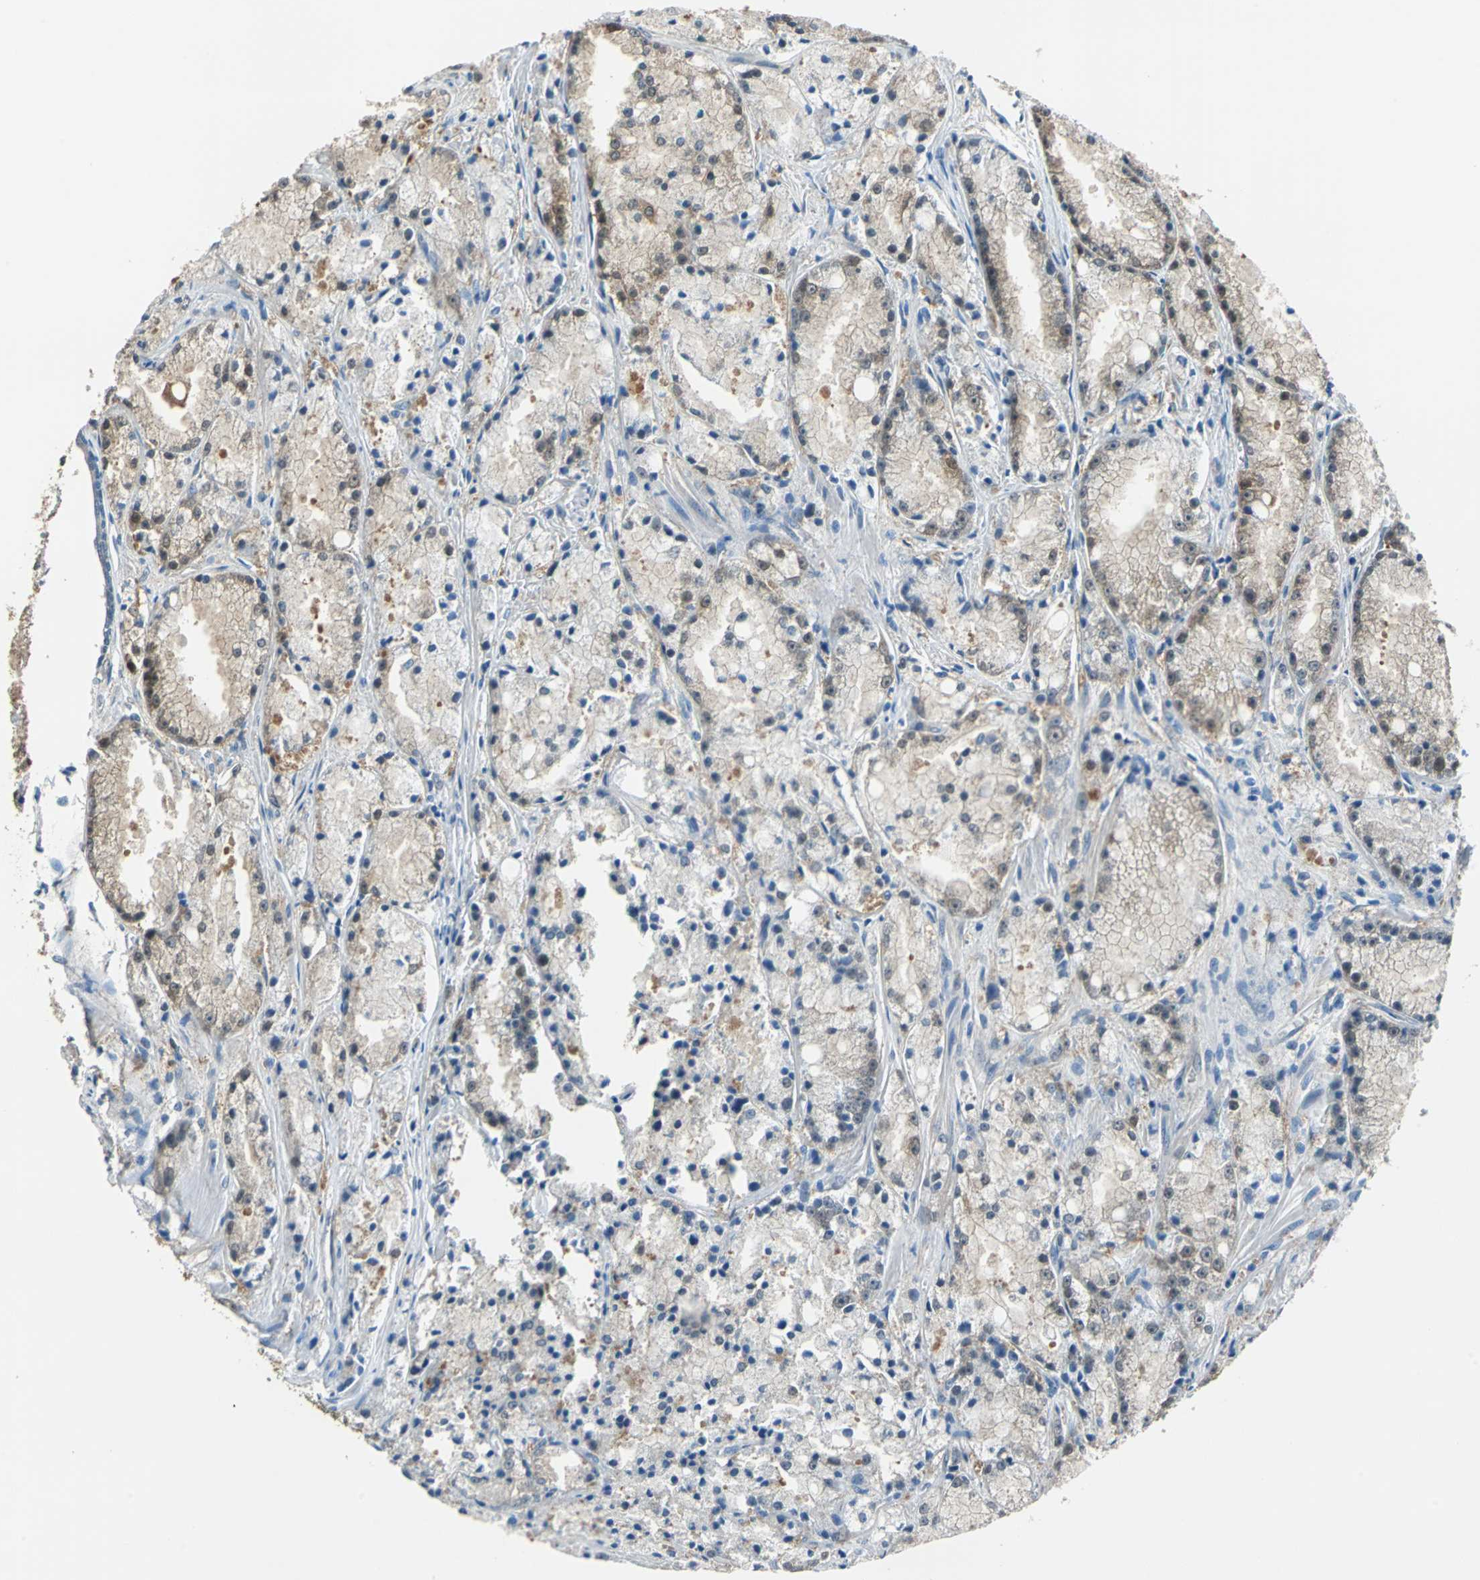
{"staining": {"intensity": "moderate", "quantity": ">75%", "location": "cytoplasmic/membranous,nuclear"}, "tissue": "prostate cancer", "cell_type": "Tumor cells", "image_type": "cancer", "snomed": [{"axis": "morphology", "description": "Adenocarcinoma, Low grade"}, {"axis": "topography", "description": "Prostate"}], "caption": "Tumor cells demonstrate moderate cytoplasmic/membranous and nuclear staining in approximately >75% of cells in low-grade adenocarcinoma (prostate).", "gene": "FKBP4", "patient": {"sex": "male", "age": 64}}